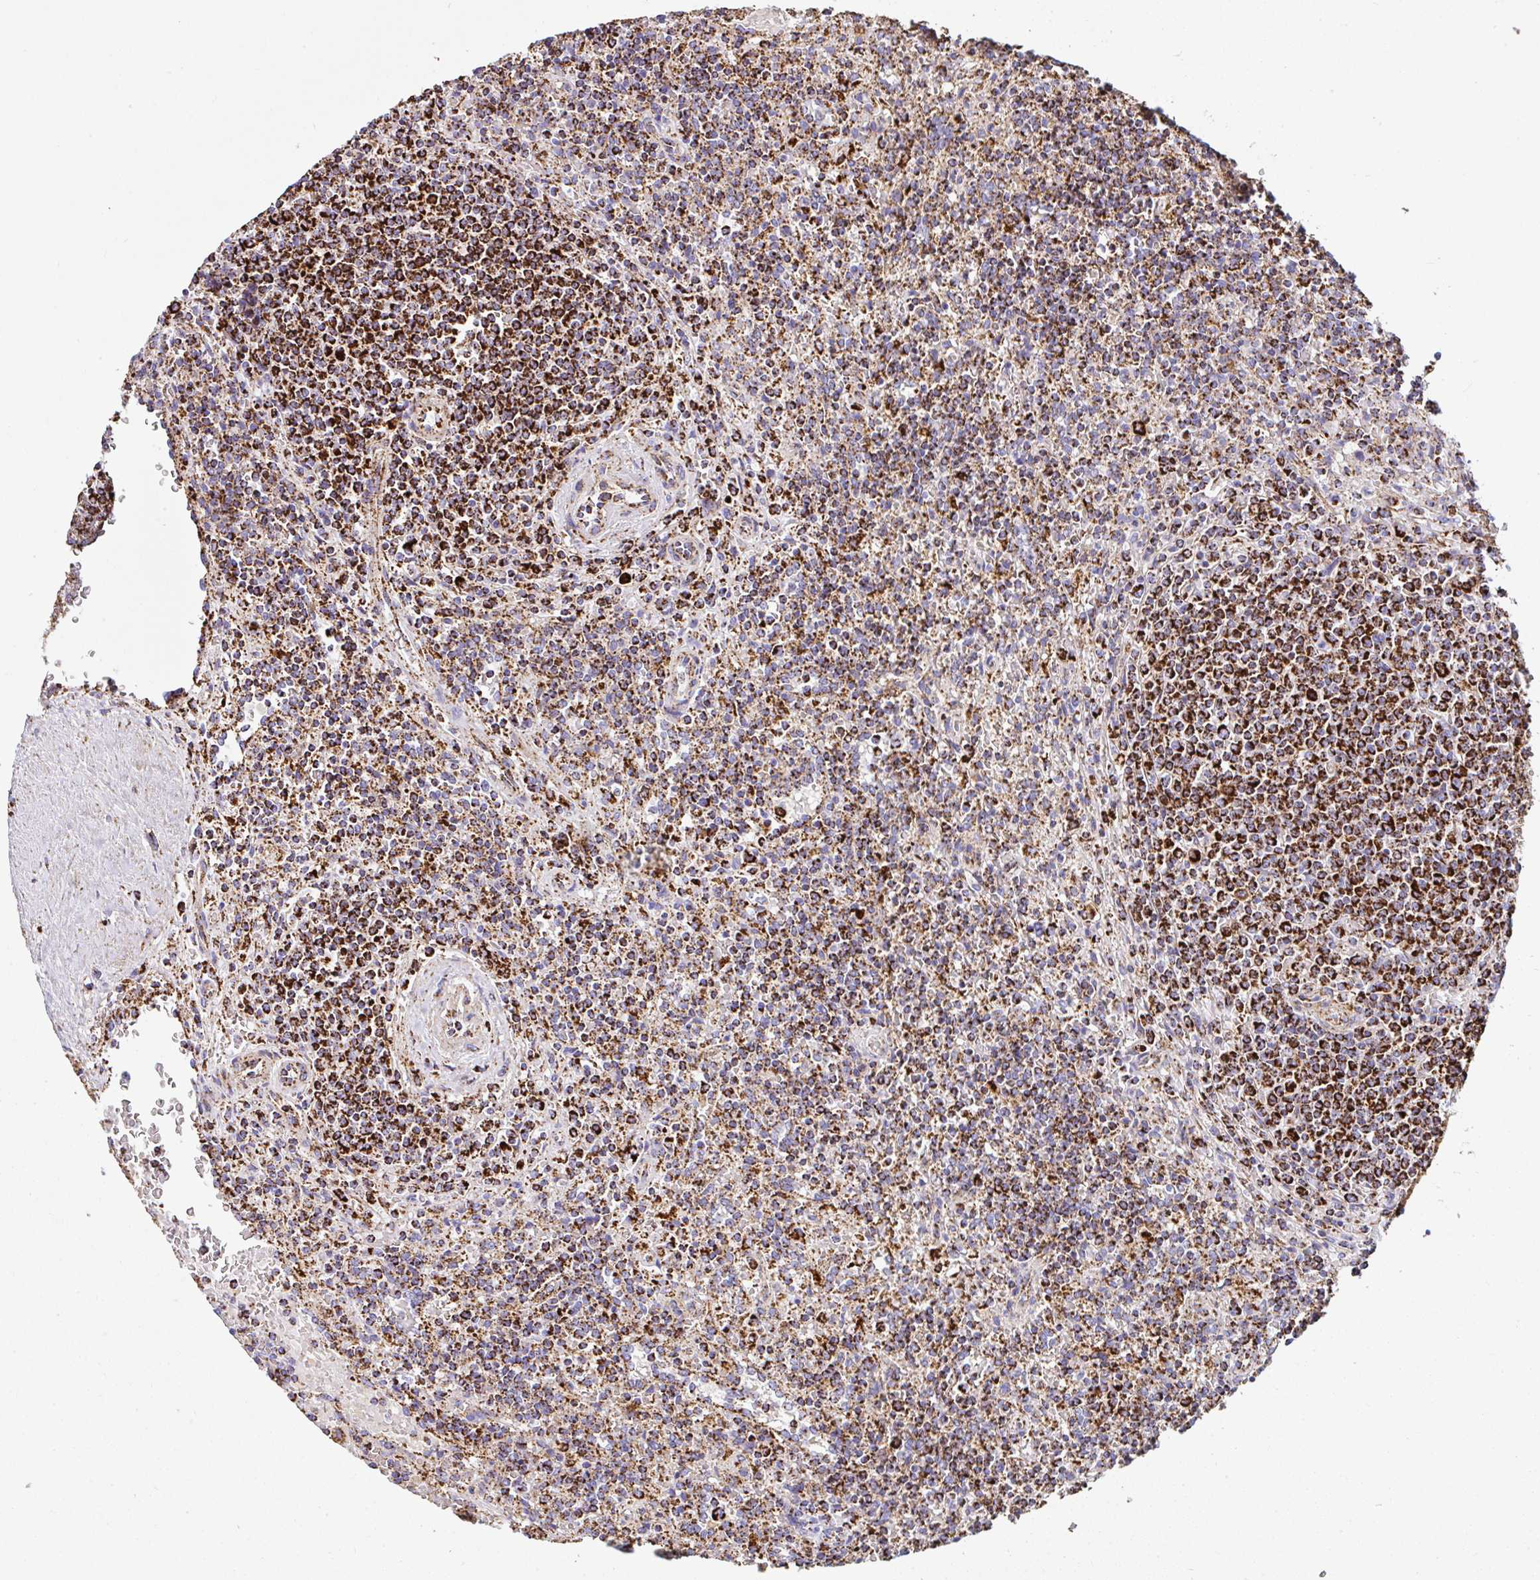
{"staining": {"intensity": "strong", "quantity": ">75%", "location": "cytoplasmic/membranous"}, "tissue": "lymphoma", "cell_type": "Tumor cells", "image_type": "cancer", "snomed": [{"axis": "morphology", "description": "Malignant lymphoma, non-Hodgkin's type, Low grade"}, {"axis": "topography", "description": "Spleen"}], "caption": "Lymphoma stained with immunohistochemistry reveals strong cytoplasmic/membranous positivity in about >75% of tumor cells. (DAB IHC with brightfield microscopy, high magnification).", "gene": "ANKRD33B", "patient": {"sex": "male", "age": 67}}